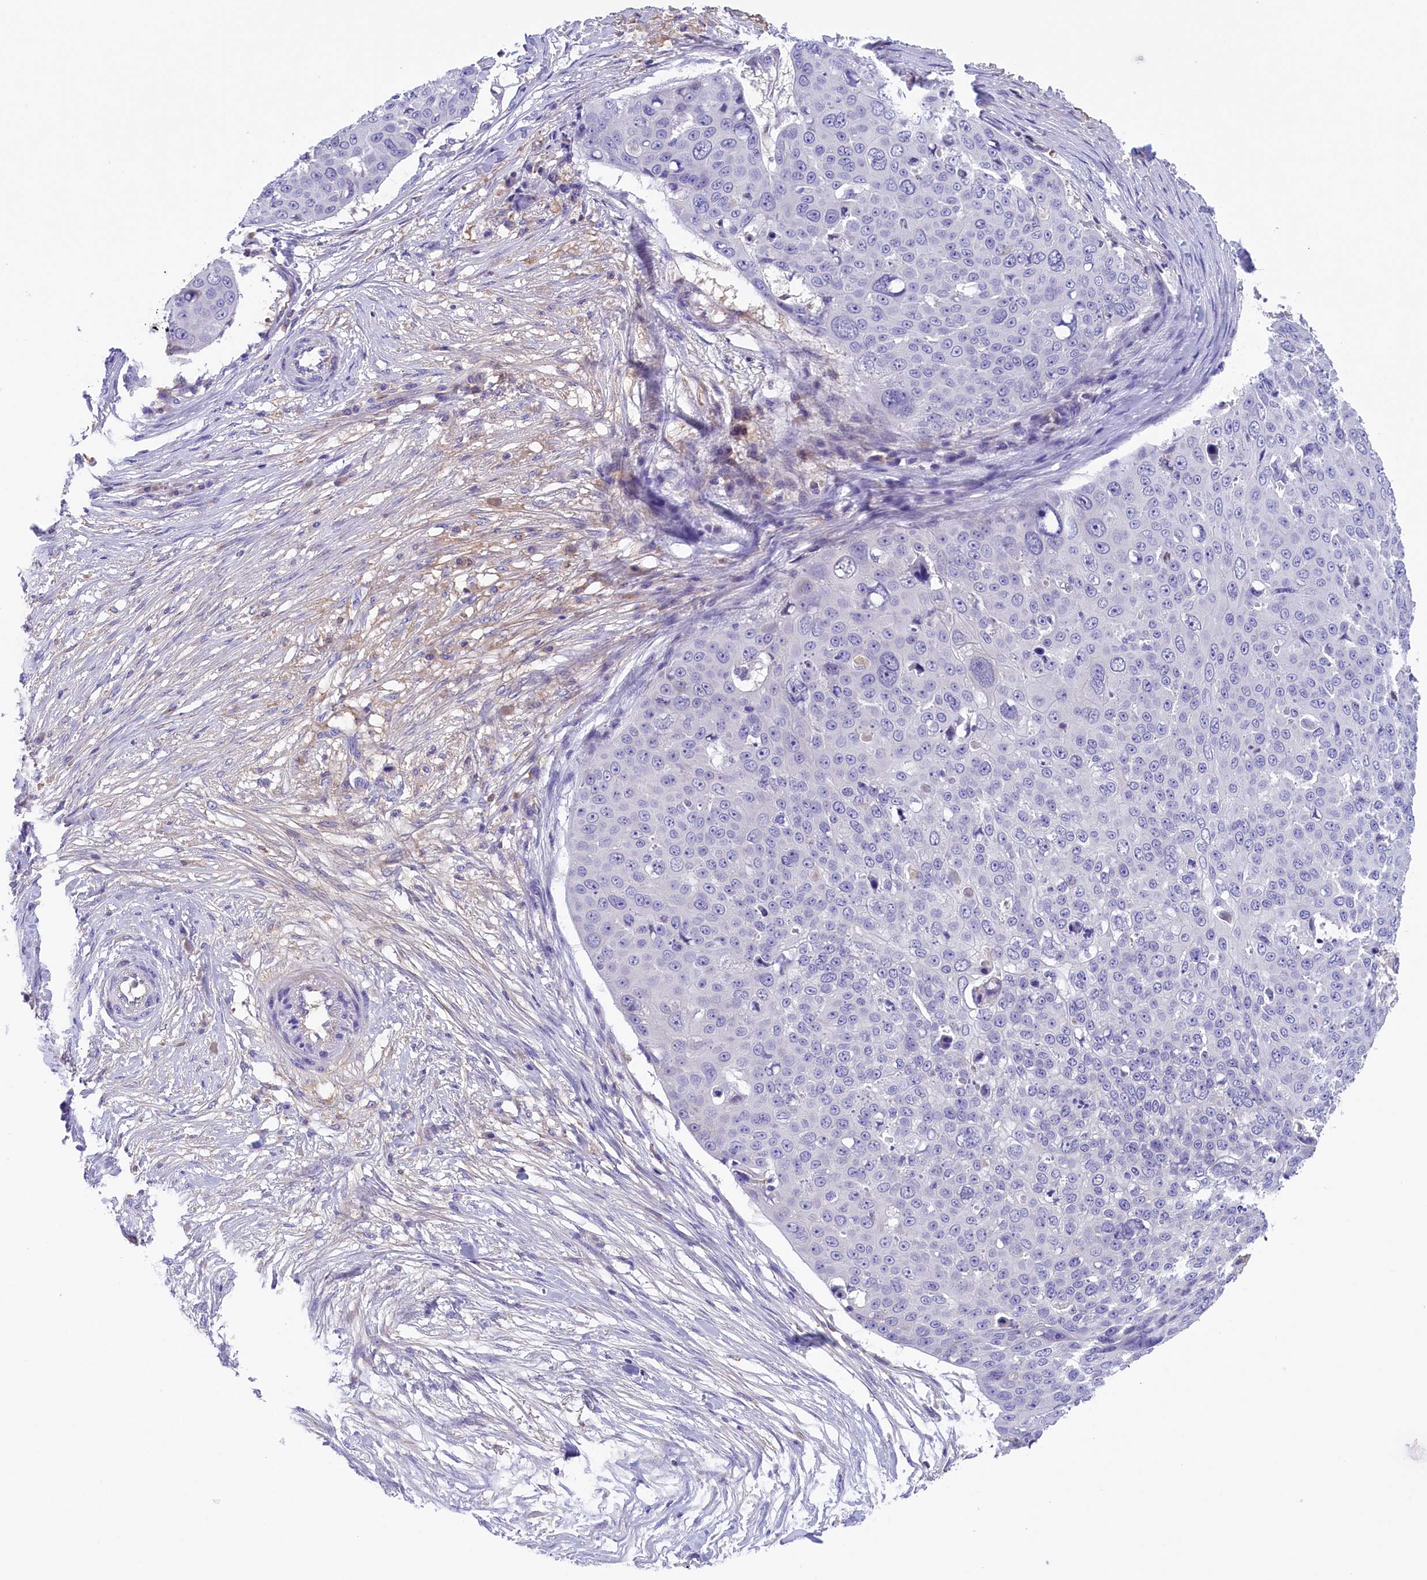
{"staining": {"intensity": "negative", "quantity": "none", "location": "none"}, "tissue": "skin cancer", "cell_type": "Tumor cells", "image_type": "cancer", "snomed": [{"axis": "morphology", "description": "Squamous cell carcinoma, NOS"}, {"axis": "topography", "description": "Skin"}], "caption": "High power microscopy histopathology image of an immunohistochemistry (IHC) image of skin cancer (squamous cell carcinoma), revealing no significant staining in tumor cells.", "gene": "STYX", "patient": {"sex": "male", "age": 71}}